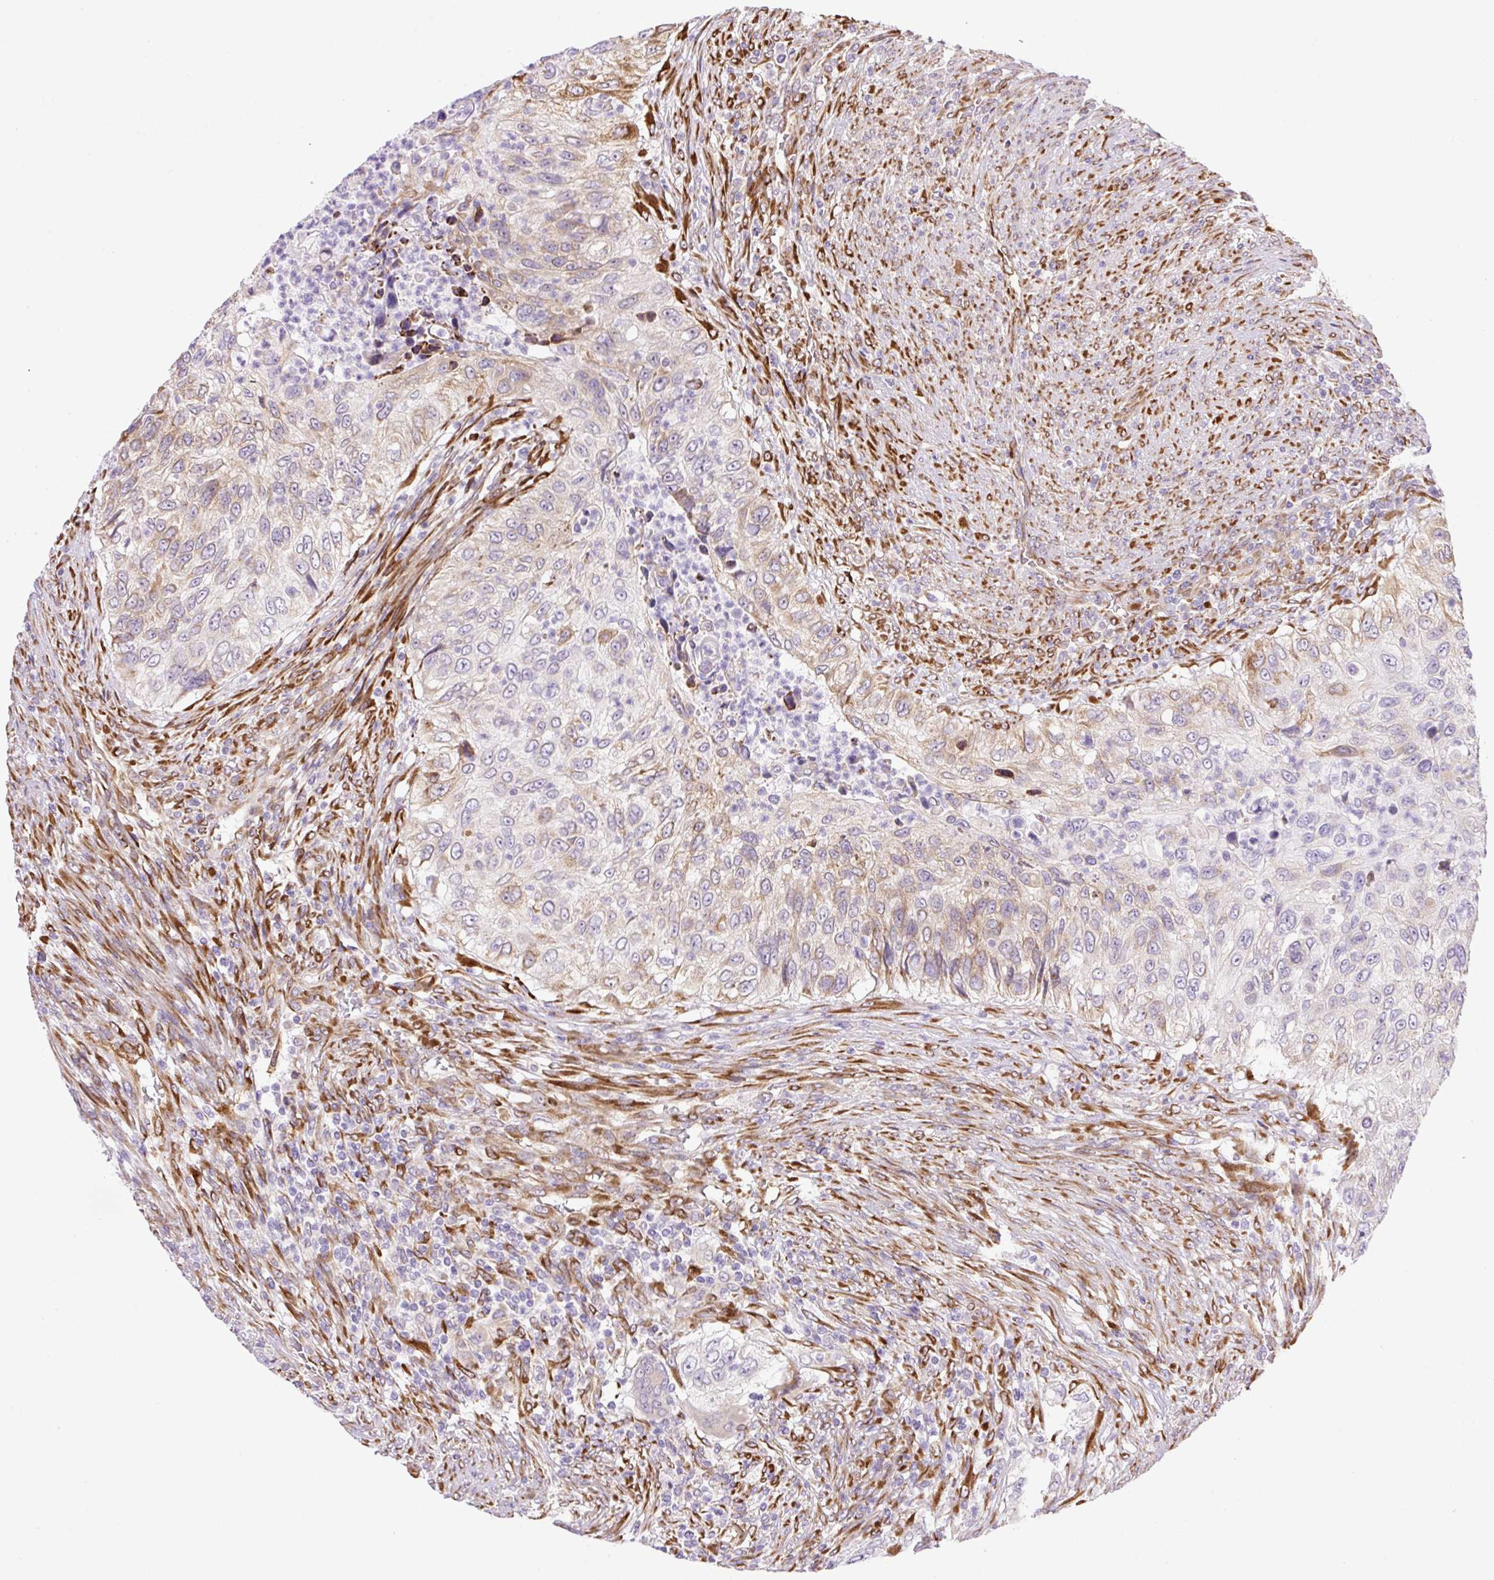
{"staining": {"intensity": "moderate", "quantity": "<25%", "location": "cytoplasmic/membranous"}, "tissue": "urothelial cancer", "cell_type": "Tumor cells", "image_type": "cancer", "snomed": [{"axis": "morphology", "description": "Urothelial carcinoma, High grade"}, {"axis": "topography", "description": "Urinary bladder"}], "caption": "Immunohistochemical staining of urothelial cancer displays low levels of moderate cytoplasmic/membranous protein positivity in approximately <25% of tumor cells. The protein is stained brown, and the nuclei are stained in blue (DAB (3,3'-diaminobenzidine) IHC with brightfield microscopy, high magnification).", "gene": "RAB30", "patient": {"sex": "female", "age": 60}}